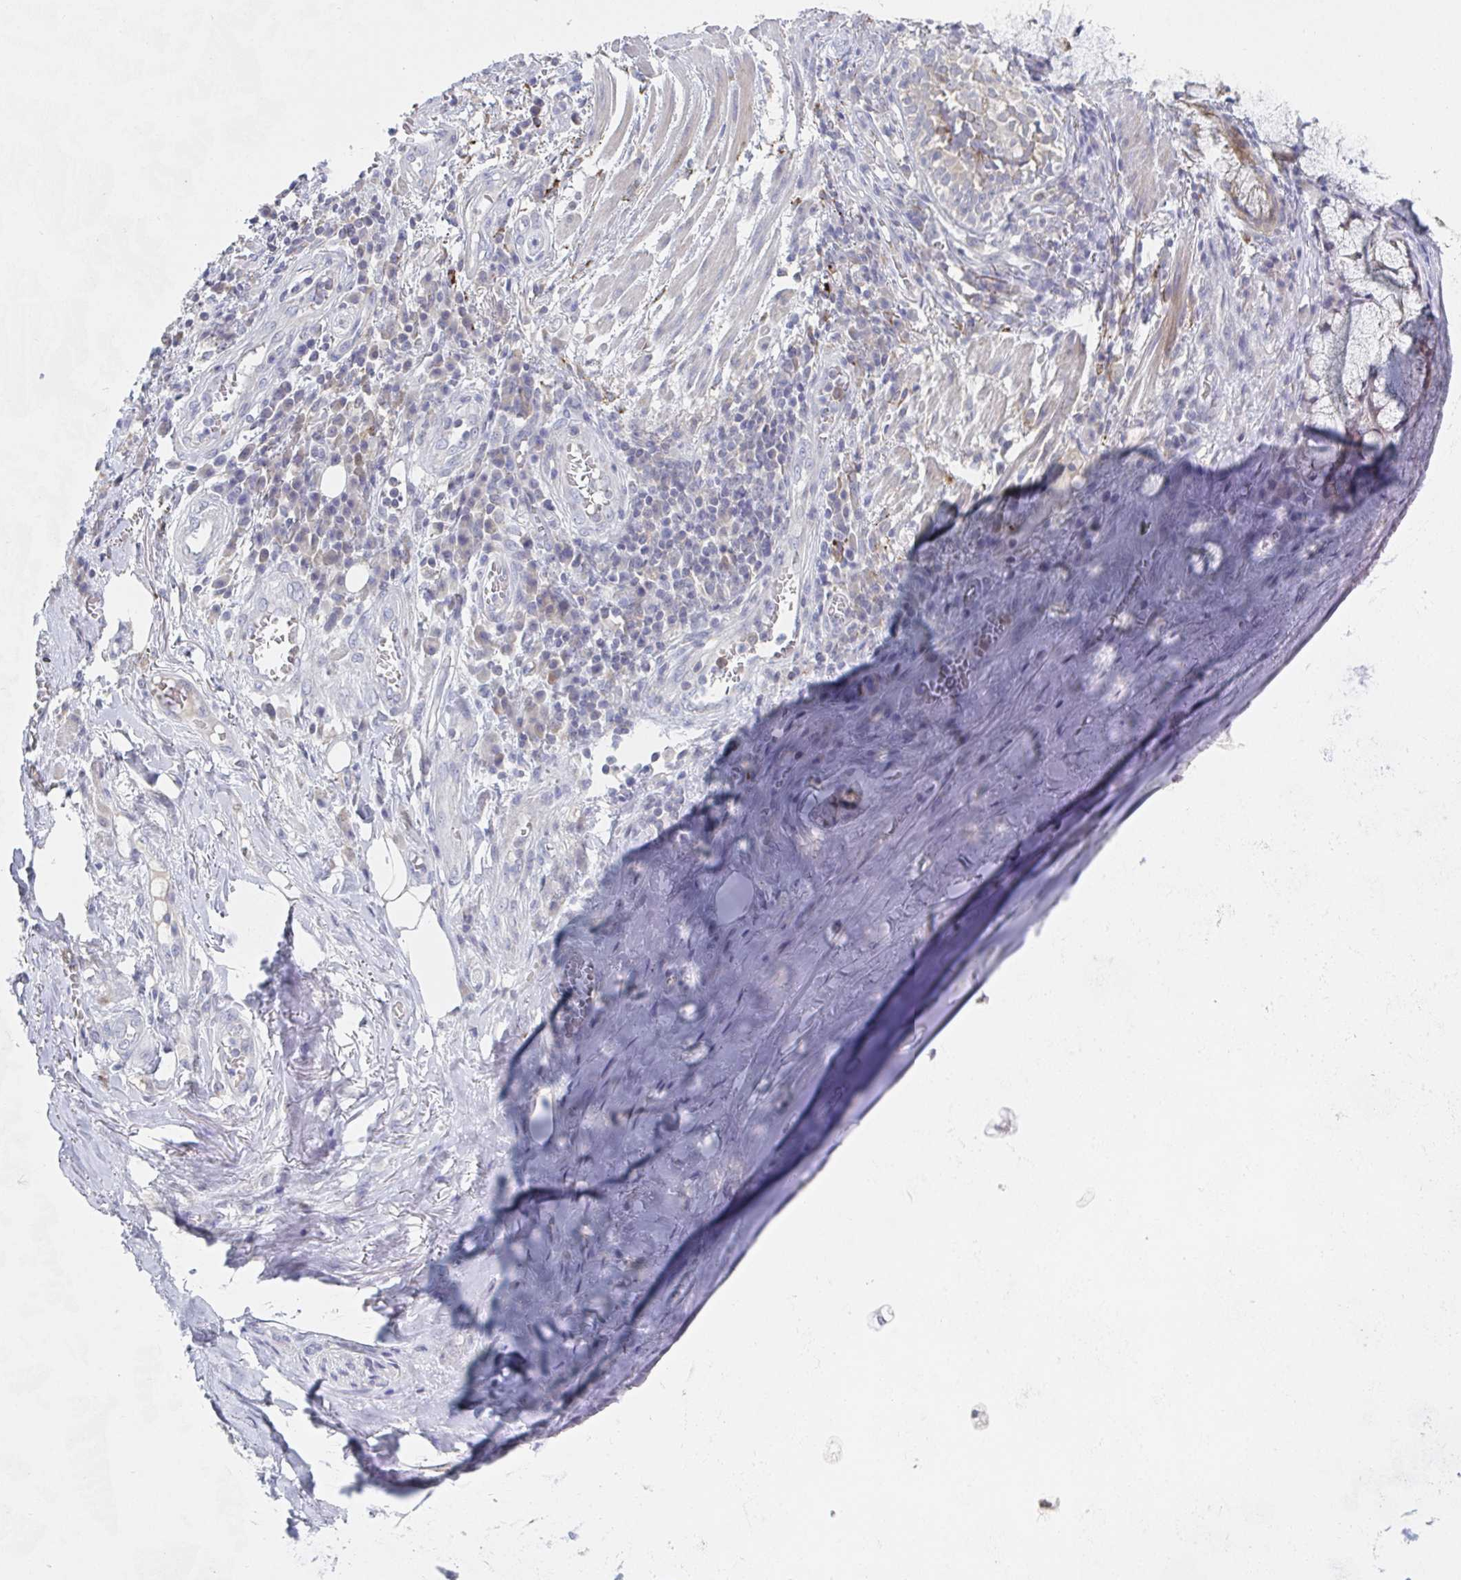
{"staining": {"intensity": "negative", "quantity": "none", "location": "none"}, "tissue": "adipose tissue", "cell_type": "Adipocytes", "image_type": "normal", "snomed": [{"axis": "morphology", "description": "Normal tissue, NOS"}, {"axis": "topography", "description": "Lymph node"}, {"axis": "topography", "description": "Bronchus"}], "caption": "Unremarkable adipose tissue was stained to show a protein in brown. There is no significant staining in adipocytes. (DAB (3,3'-diaminobenzidine) IHC visualized using brightfield microscopy, high magnification).", "gene": "ZNF100", "patient": {"sex": "male", "age": 56}}